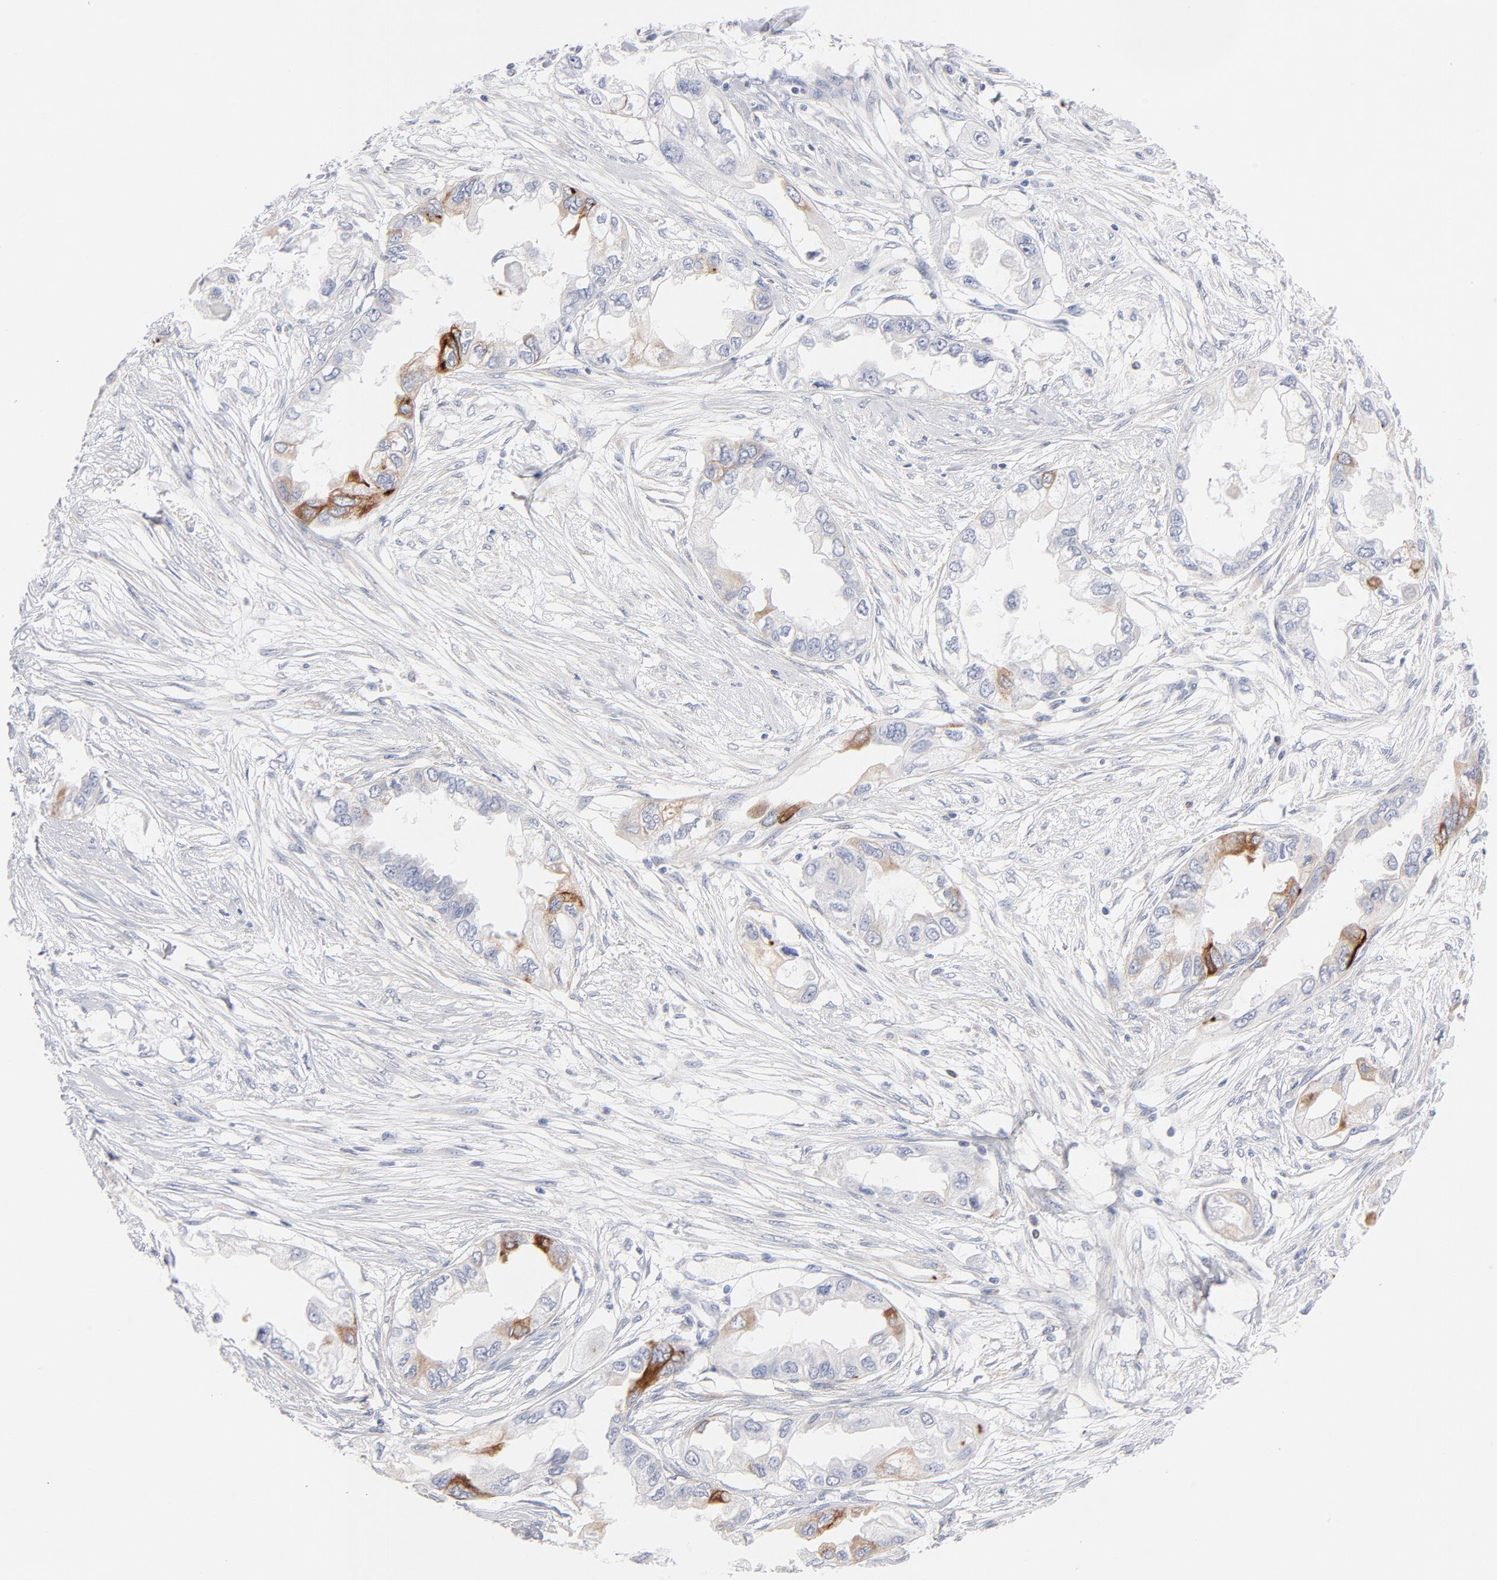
{"staining": {"intensity": "strong", "quantity": "<25%", "location": "cytoplasmic/membranous"}, "tissue": "endometrial cancer", "cell_type": "Tumor cells", "image_type": "cancer", "snomed": [{"axis": "morphology", "description": "Adenocarcinoma, NOS"}, {"axis": "topography", "description": "Endometrium"}], "caption": "A brown stain highlights strong cytoplasmic/membranous staining of a protein in human endometrial cancer (adenocarcinoma) tumor cells.", "gene": "MID1", "patient": {"sex": "female", "age": 67}}